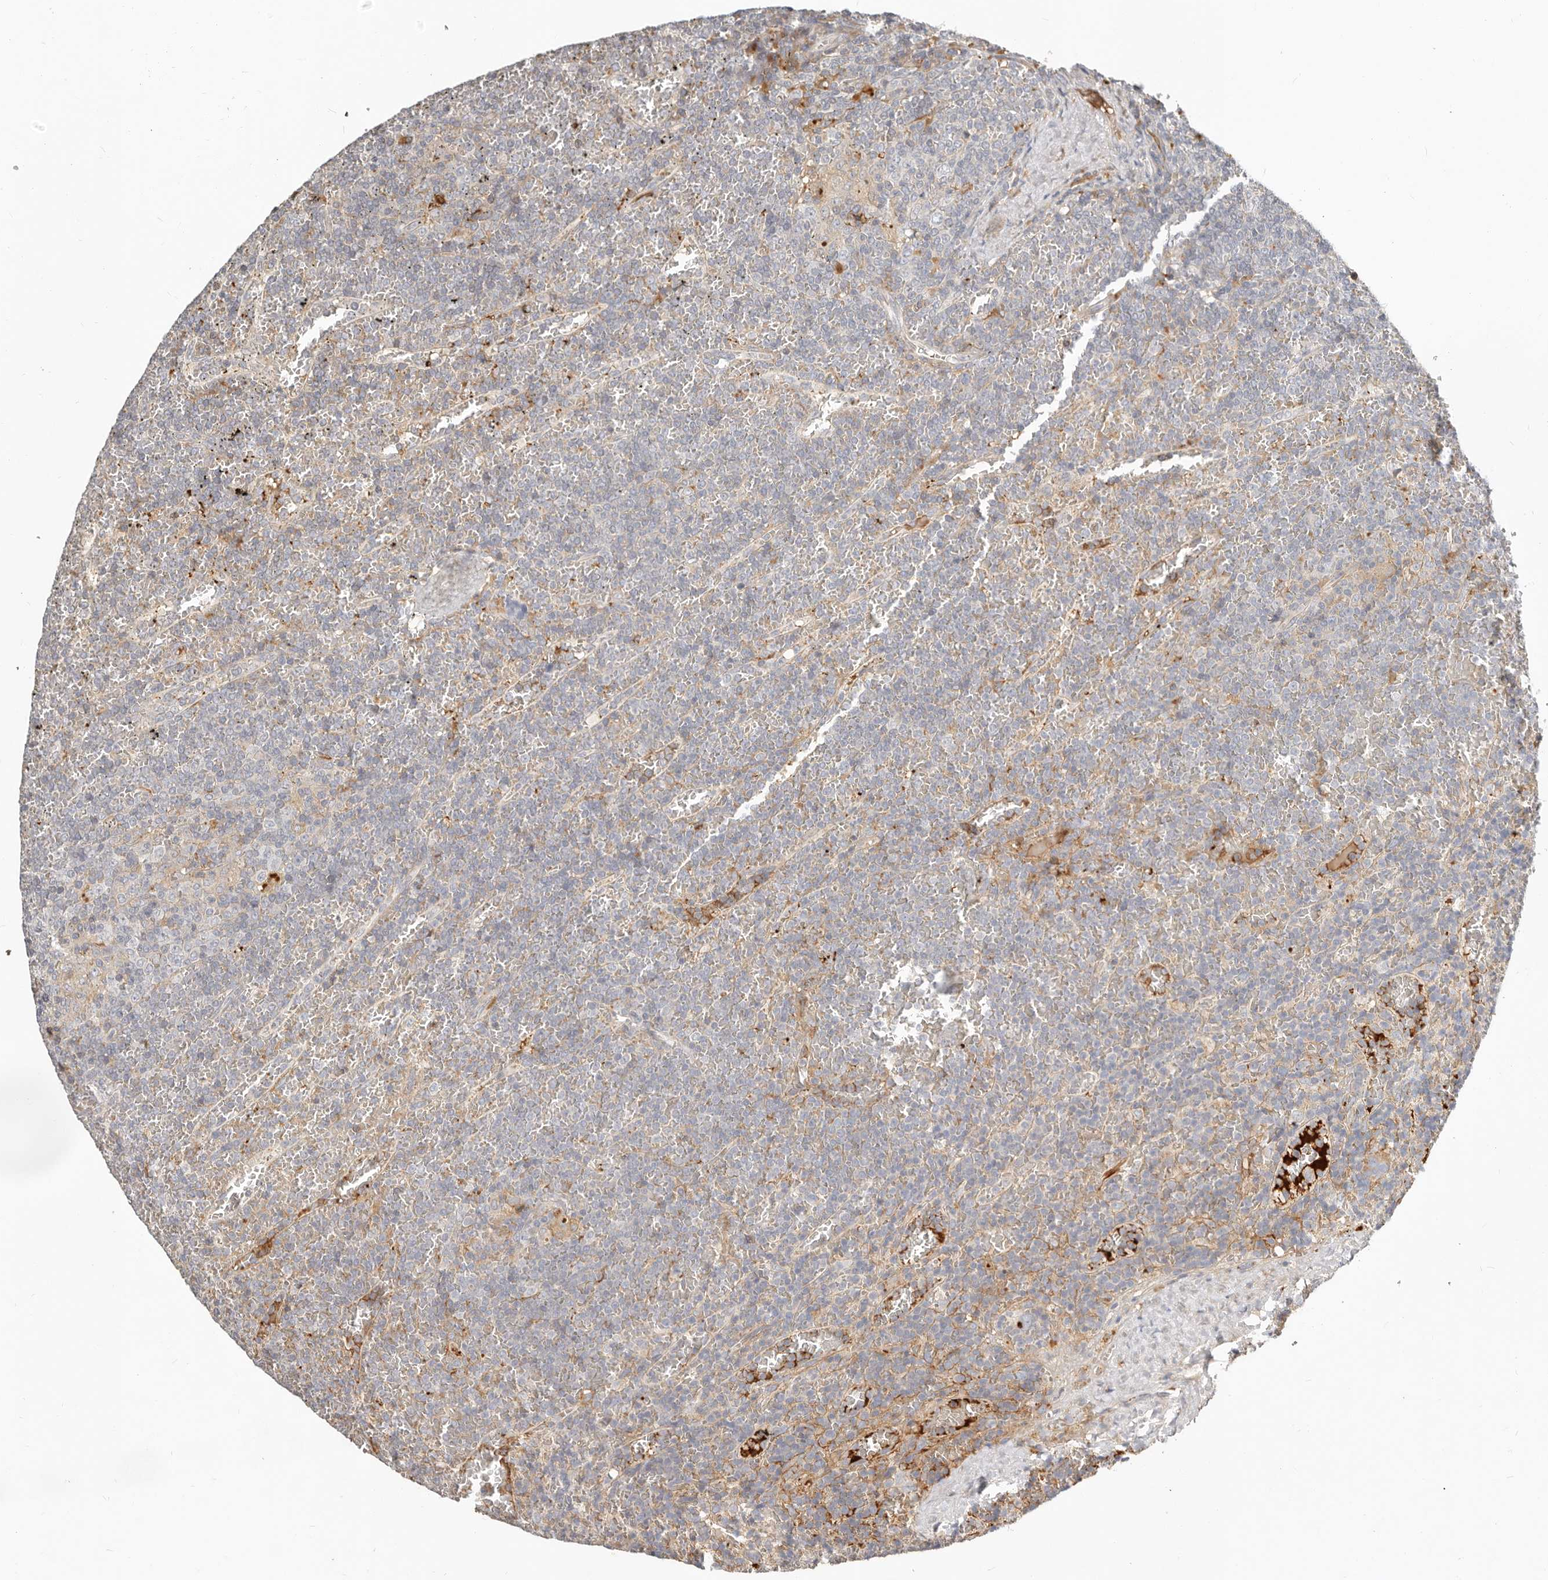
{"staining": {"intensity": "negative", "quantity": "none", "location": "none"}, "tissue": "lymphoma", "cell_type": "Tumor cells", "image_type": "cancer", "snomed": [{"axis": "morphology", "description": "Malignant lymphoma, non-Hodgkin's type, Low grade"}, {"axis": "topography", "description": "Spleen"}], "caption": "Immunohistochemical staining of lymphoma reveals no significant positivity in tumor cells.", "gene": "MTFR2", "patient": {"sex": "female", "age": 19}}